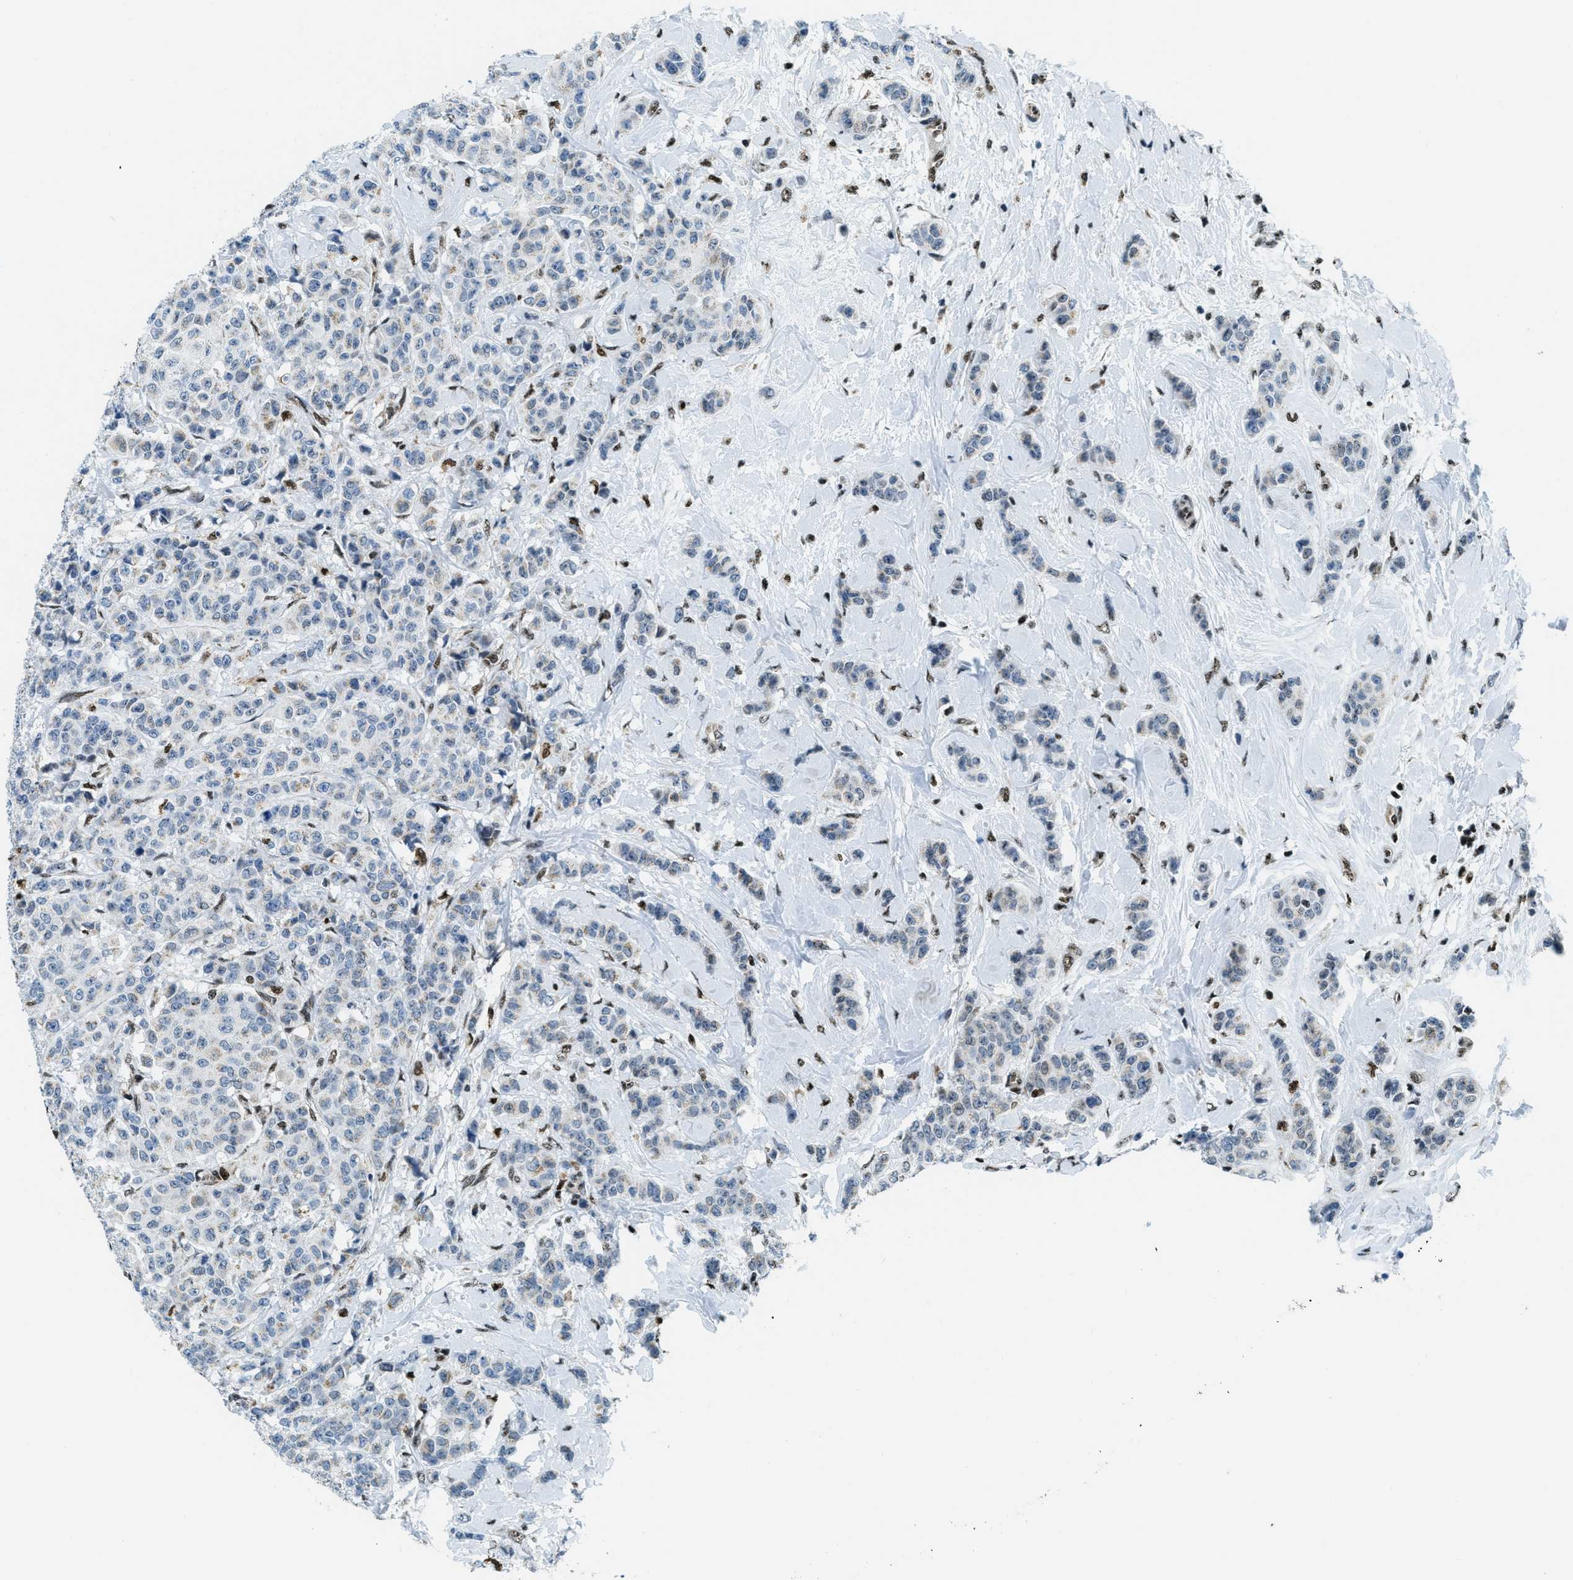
{"staining": {"intensity": "weak", "quantity": ">75%", "location": "cytoplasmic/membranous"}, "tissue": "breast cancer", "cell_type": "Tumor cells", "image_type": "cancer", "snomed": [{"axis": "morphology", "description": "Normal tissue, NOS"}, {"axis": "morphology", "description": "Duct carcinoma"}, {"axis": "topography", "description": "Breast"}], "caption": "High-power microscopy captured an immunohistochemistry photomicrograph of breast cancer, revealing weak cytoplasmic/membranous positivity in approximately >75% of tumor cells.", "gene": "SP100", "patient": {"sex": "female", "age": 40}}